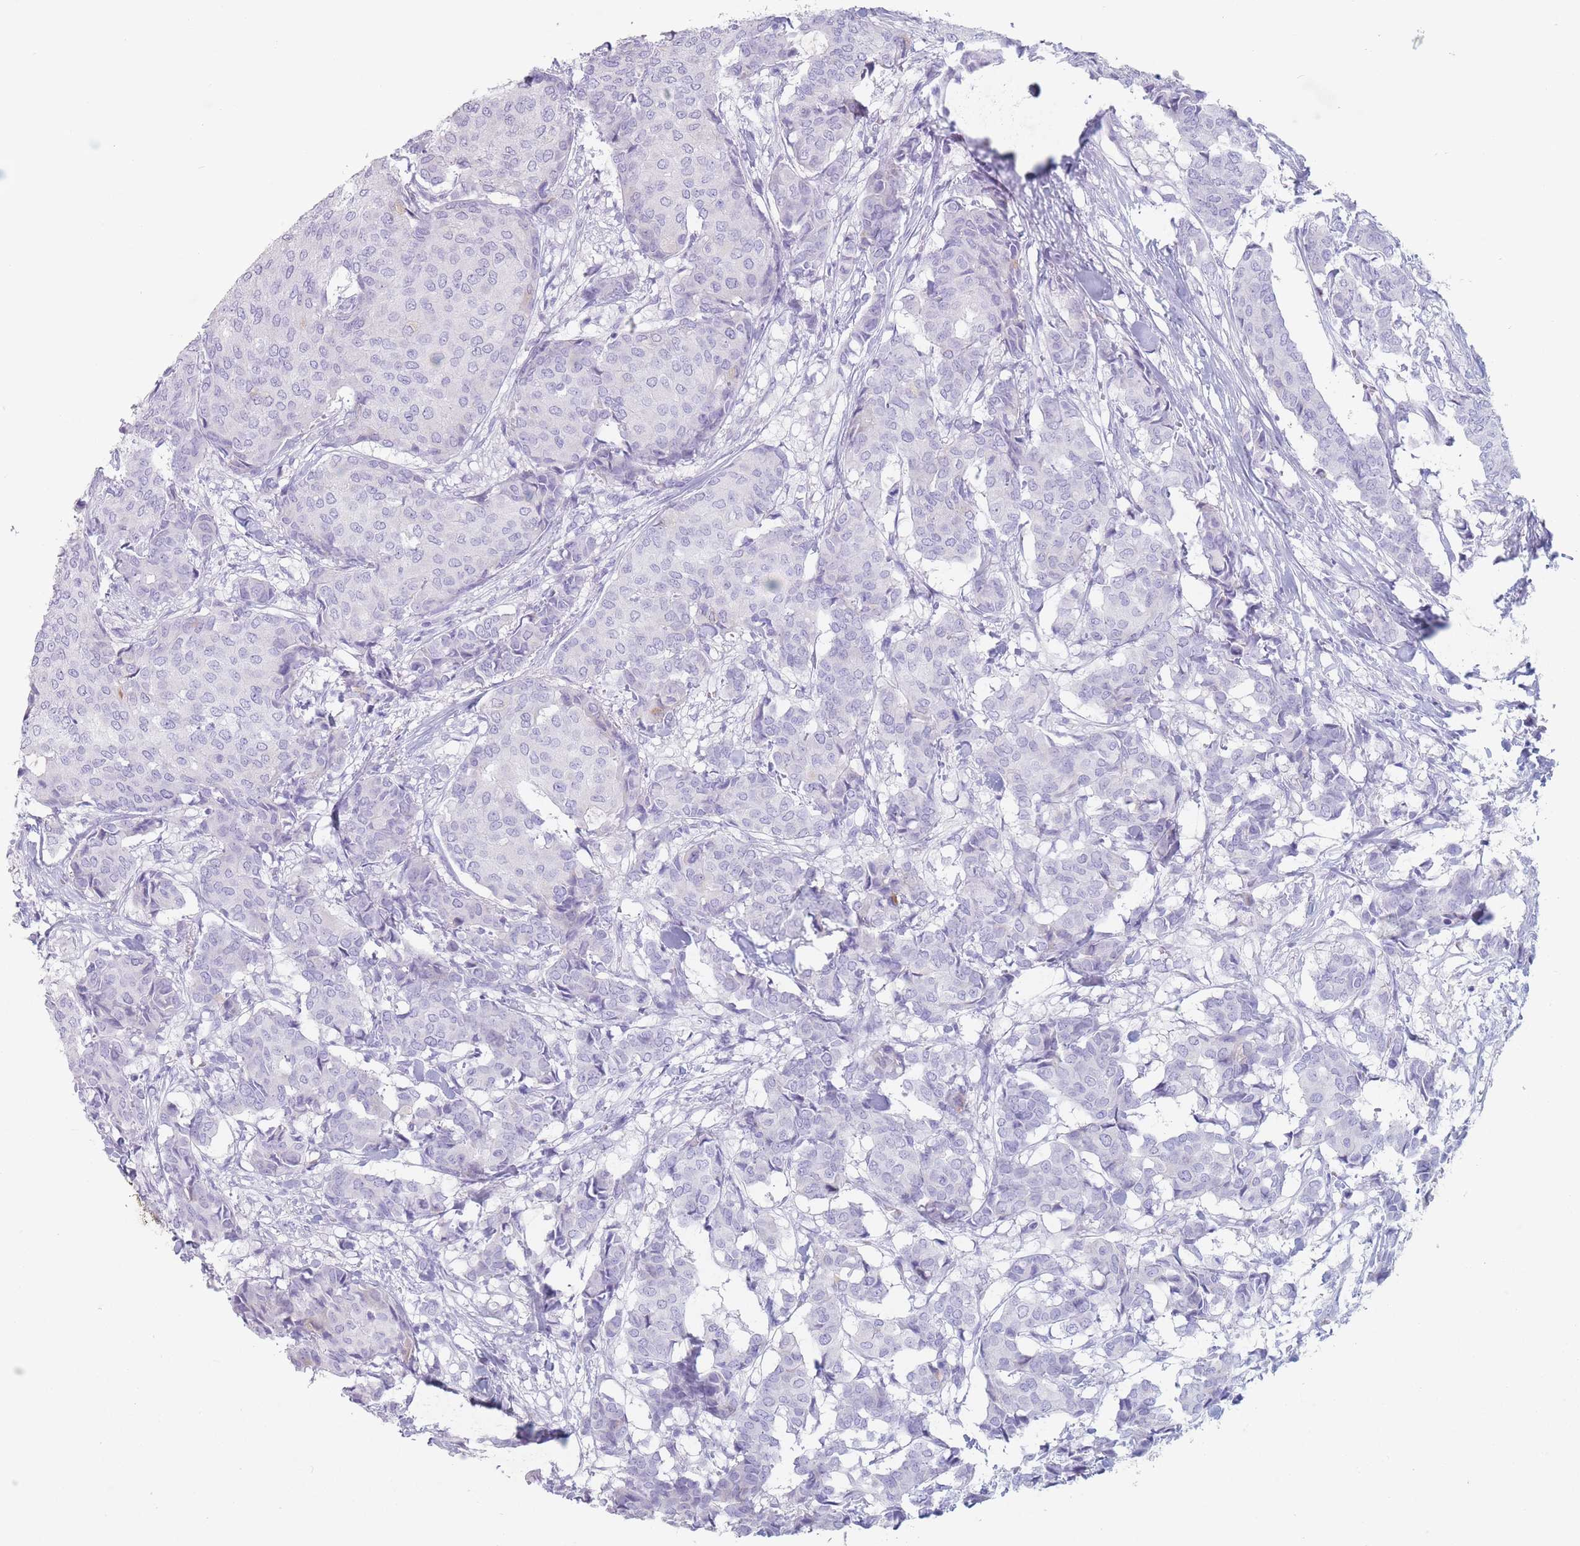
{"staining": {"intensity": "negative", "quantity": "none", "location": "none"}, "tissue": "breast cancer", "cell_type": "Tumor cells", "image_type": "cancer", "snomed": [{"axis": "morphology", "description": "Duct carcinoma"}, {"axis": "topography", "description": "Breast"}], "caption": "Image shows no significant protein positivity in tumor cells of breast cancer. (IHC, brightfield microscopy, high magnification).", "gene": "ST3GAL5", "patient": {"sex": "female", "age": 75}}